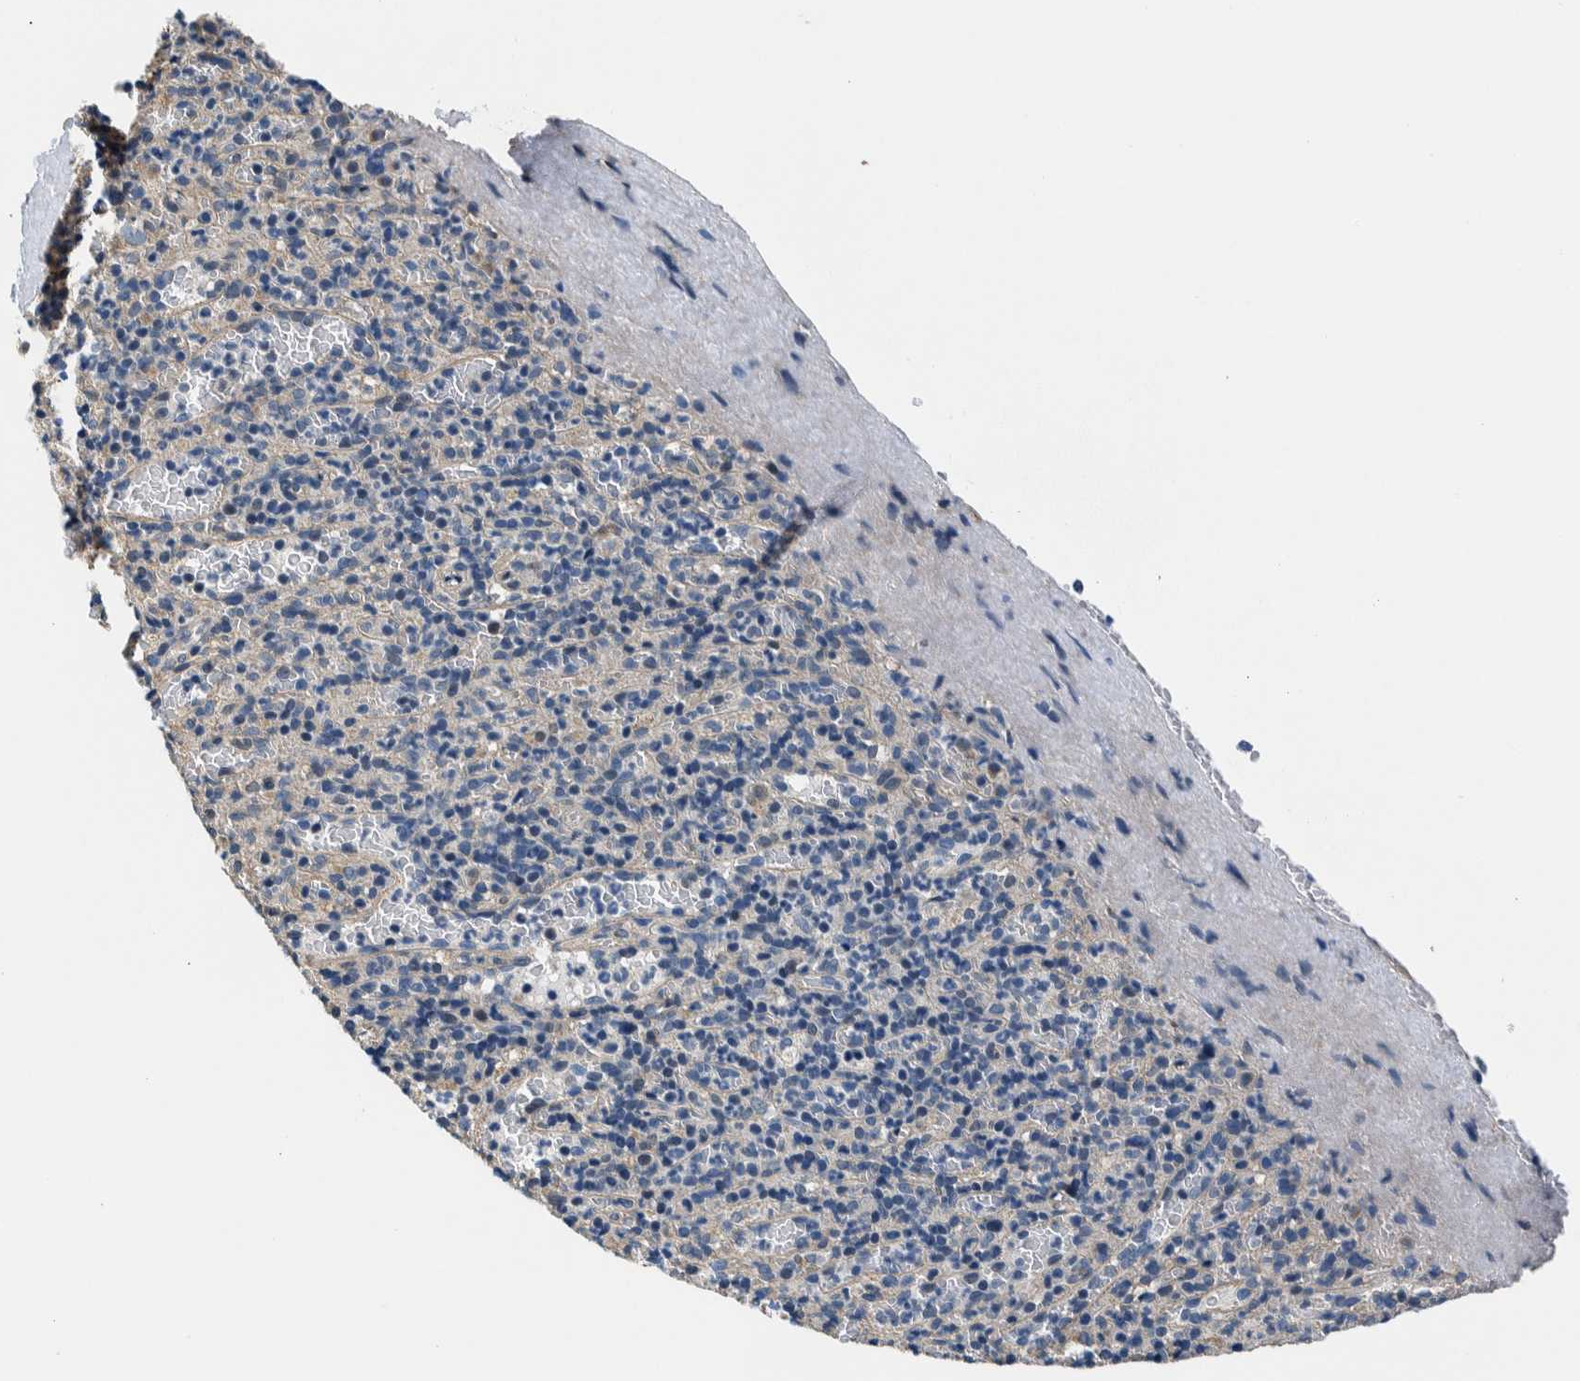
{"staining": {"intensity": "negative", "quantity": "none", "location": "none"}, "tissue": "spleen", "cell_type": "Cells in red pulp", "image_type": "normal", "snomed": [{"axis": "morphology", "description": "Normal tissue, NOS"}, {"axis": "topography", "description": "Spleen"}], "caption": "Immunohistochemical staining of unremarkable human spleen demonstrates no significant positivity in cells in red pulp. (DAB (3,3'-diaminobenzidine) immunohistochemistry (IHC) visualized using brightfield microscopy, high magnification).", "gene": "NIBAN2", "patient": {"sex": "female", "age": 74}}